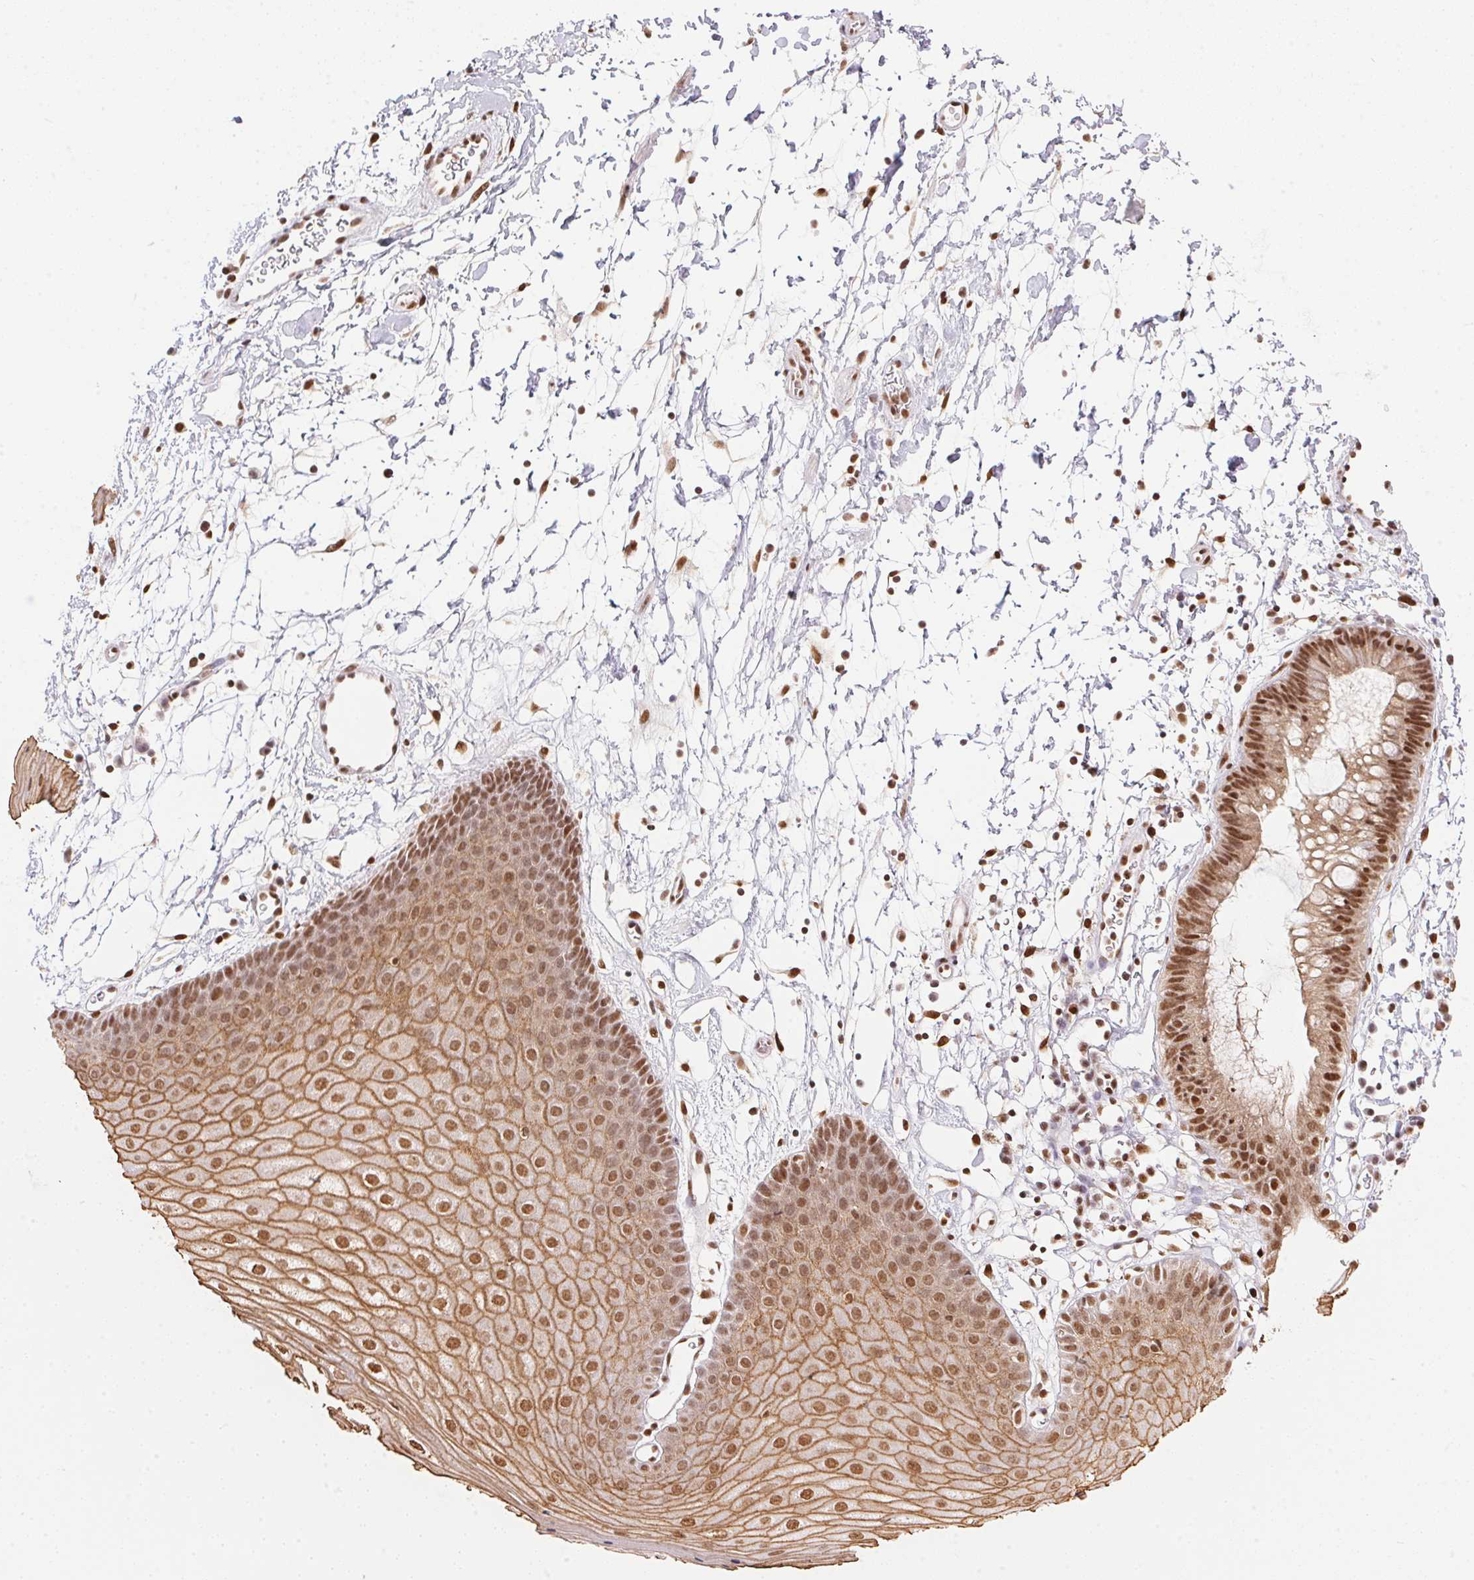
{"staining": {"intensity": "moderate", "quantity": ">75%", "location": "cytoplasmic/membranous,nuclear"}, "tissue": "skin", "cell_type": "Epidermal cells", "image_type": "normal", "snomed": [{"axis": "morphology", "description": "Normal tissue, NOS"}, {"axis": "topography", "description": "Anal"}], "caption": "Immunohistochemical staining of benign human skin exhibits >75% levels of moderate cytoplasmic/membranous,nuclear protein positivity in approximately >75% of epidermal cells. Nuclei are stained in blue.", "gene": "NFE2L1", "patient": {"sex": "male", "age": 53}}